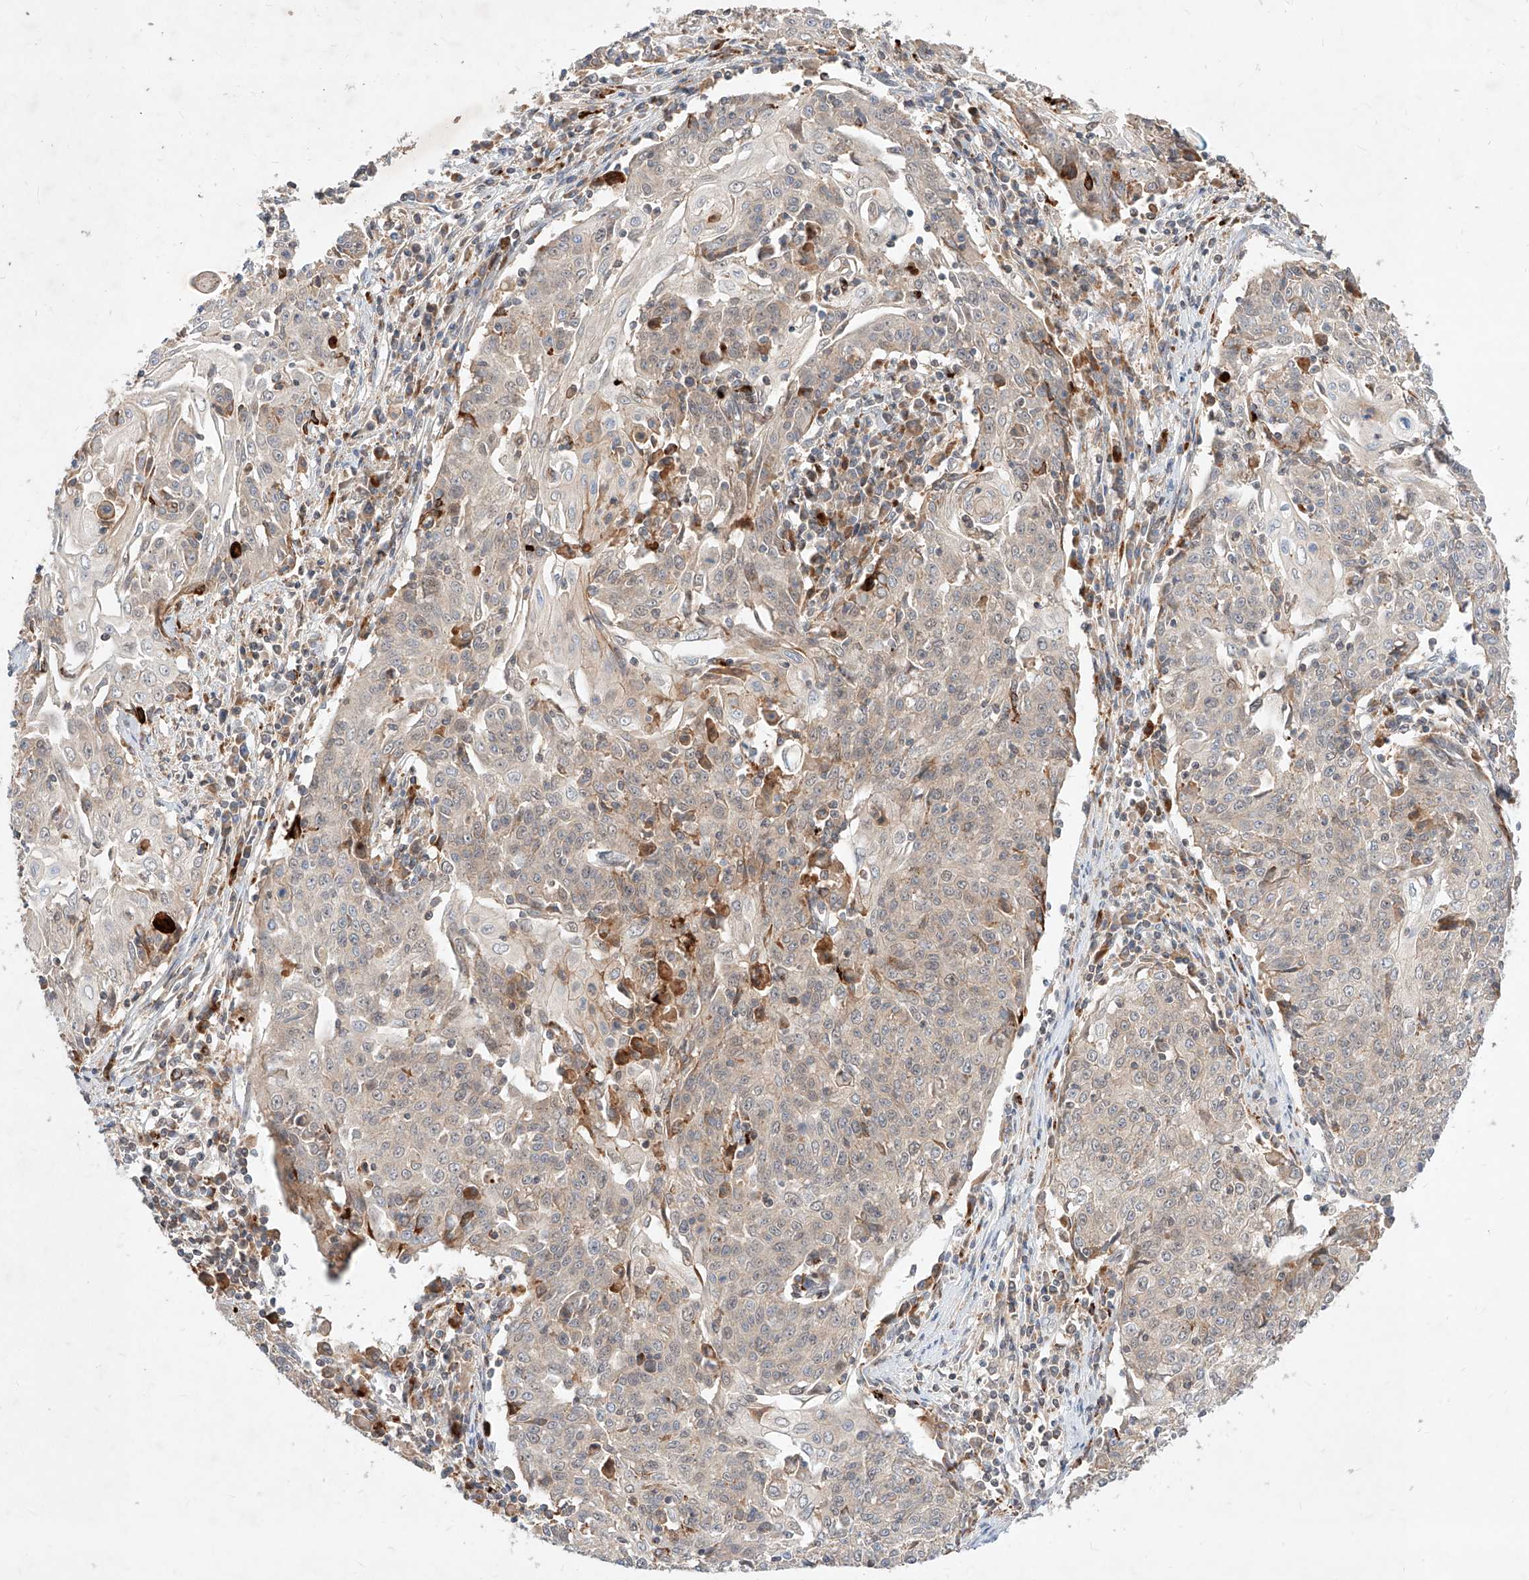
{"staining": {"intensity": "weak", "quantity": "25%-75%", "location": "cytoplasmic/membranous"}, "tissue": "cervical cancer", "cell_type": "Tumor cells", "image_type": "cancer", "snomed": [{"axis": "morphology", "description": "Squamous cell carcinoma, NOS"}, {"axis": "topography", "description": "Cervix"}], "caption": "Squamous cell carcinoma (cervical) stained for a protein shows weak cytoplasmic/membranous positivity in tumor cells. The staining was performed using DAB (3,3'-diaminobenzidine), with brown indicating positive protein expression. Nuclei are stained blue with hematoxylin.", "gene": "TSNAX", "patient": {"sex": "female", "age": 48}}